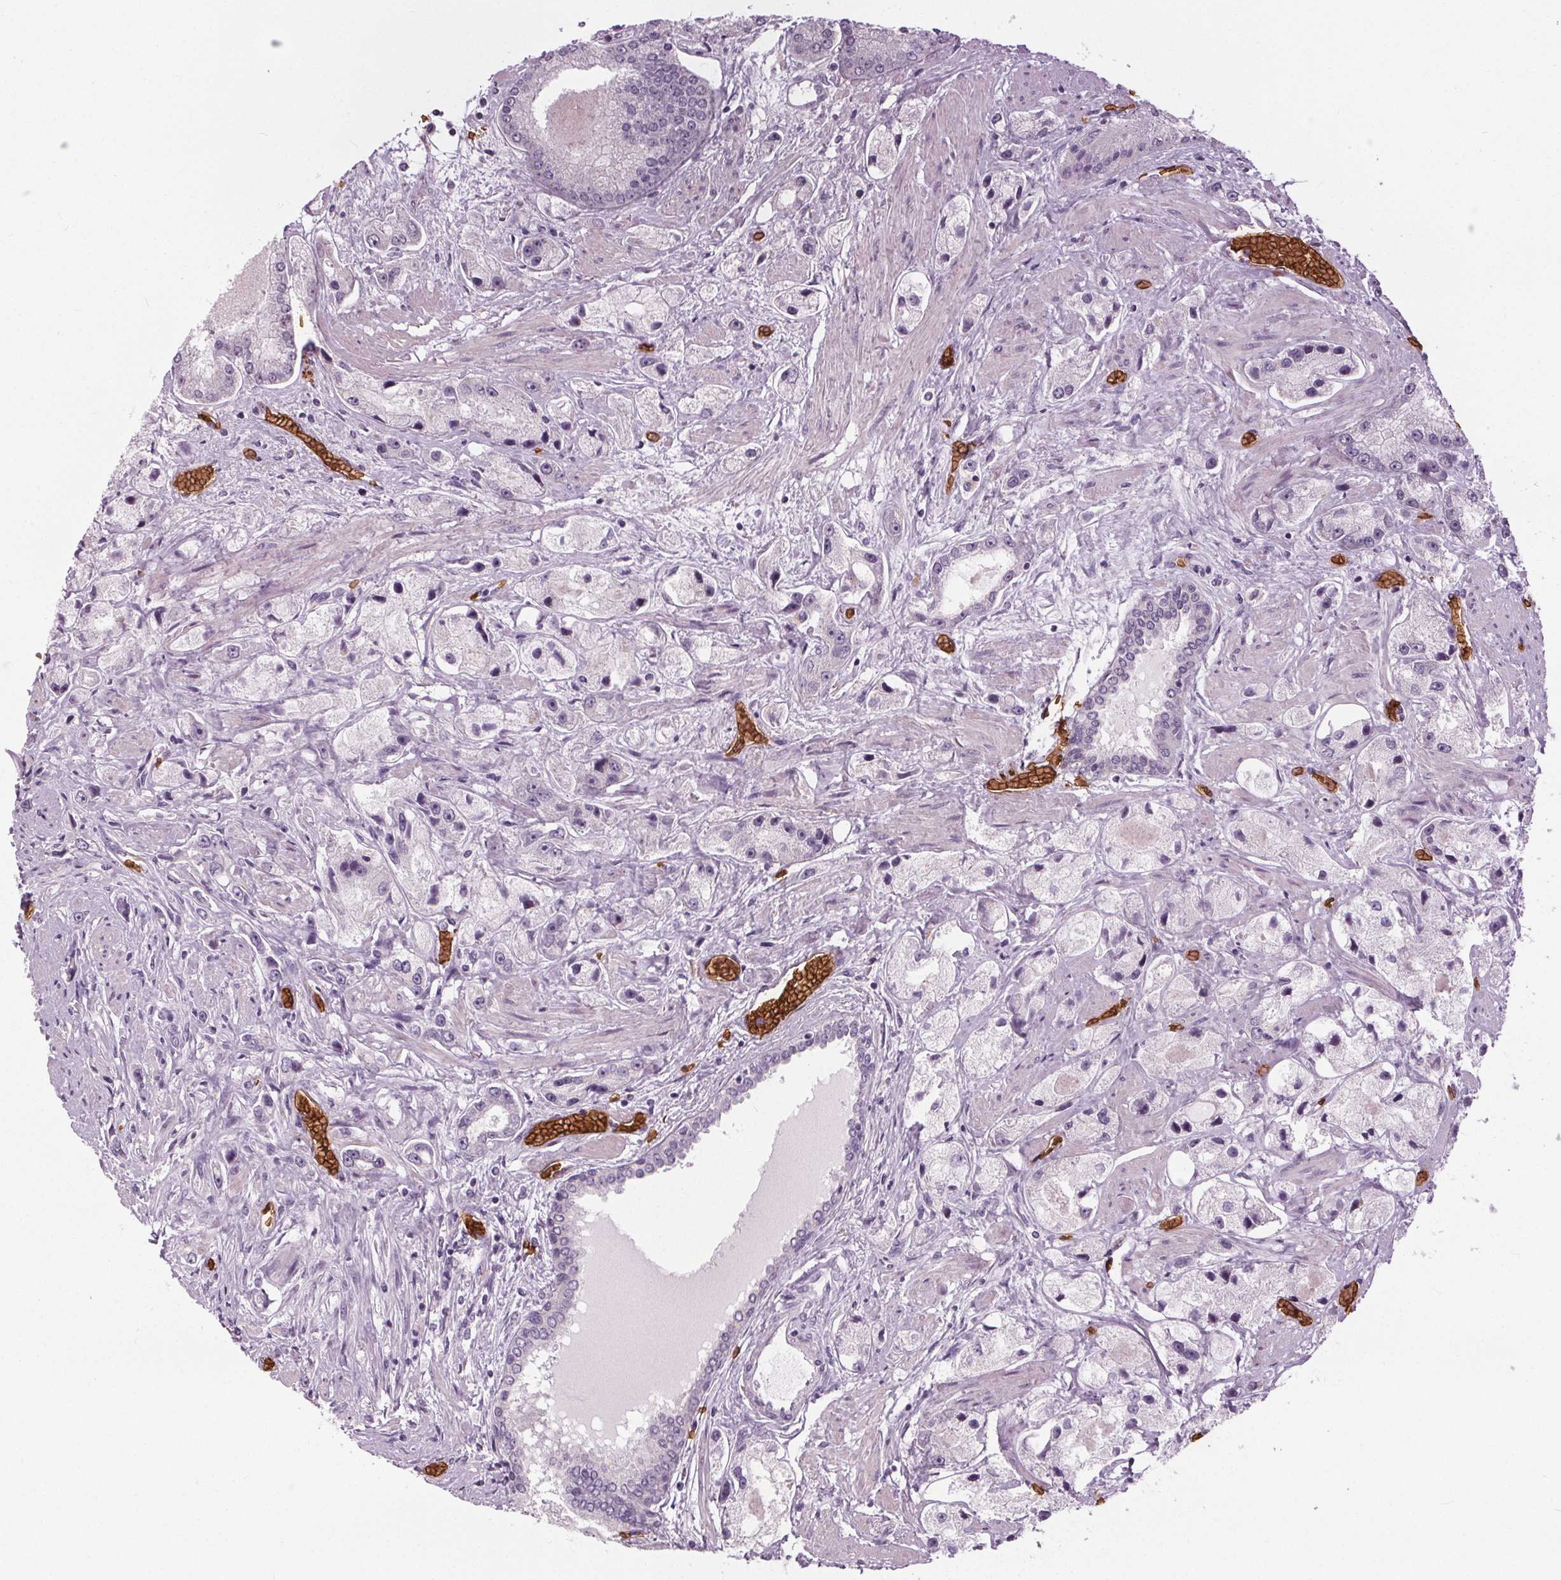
{"staining": {"intensity": "negative", "quantity": "none", "location": "none"}, "tissue": "prostate cancer", "cell_type": "Tumor cells", "image_type": "cancer", "snomed": [{"axis": "morphology", "description": "Adenocarcinoma, High grade"}, {"axis": "topography", "description": "Prostate"}], "caption": "Immunohistochemical staining of human prostate adenocarcinoma (high-grade) reveals no significant expression in tumor cells.", "gene": "SLC4A1", "patient": {"sex": "male", "age": 67}}